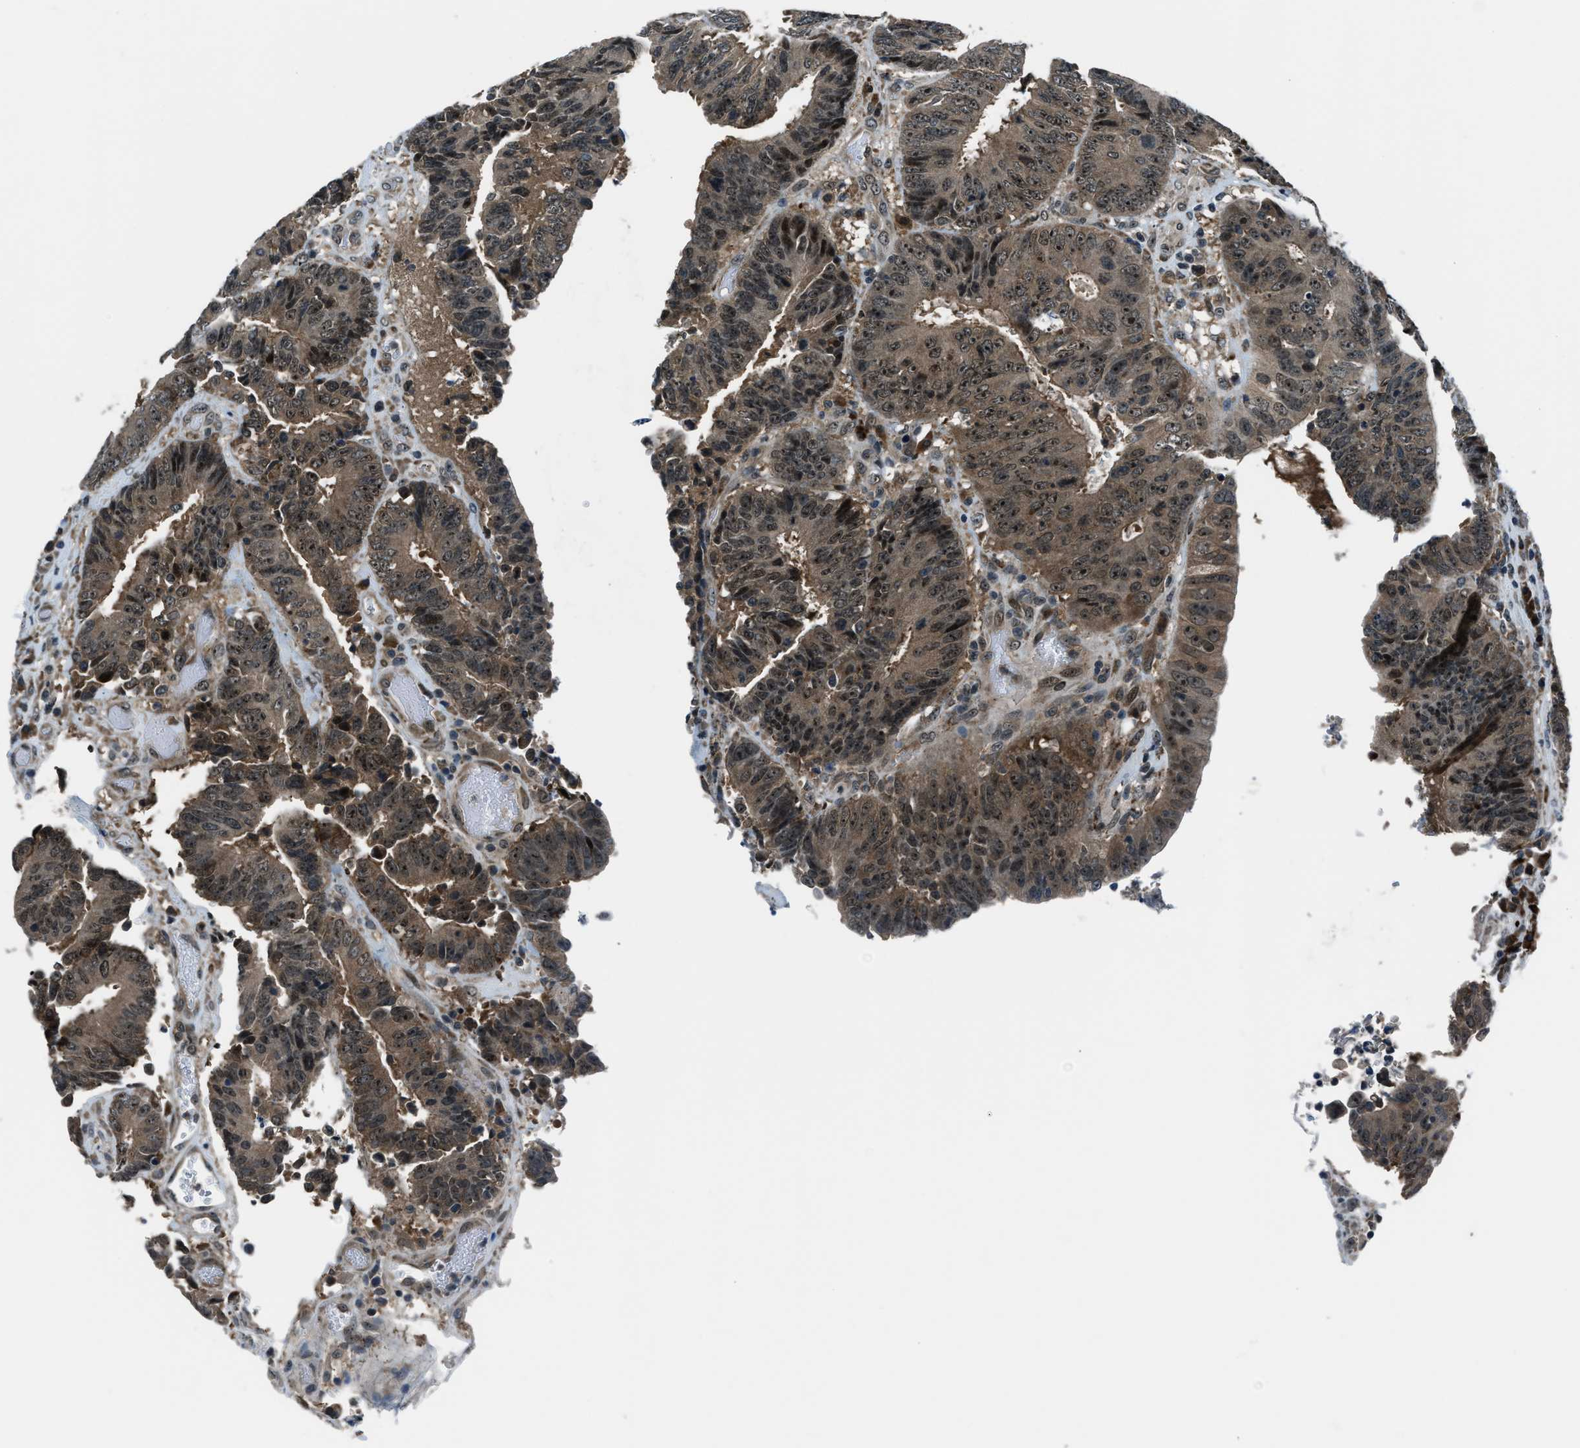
{"staining": {"intensity": "moderate", "quantity": ">75%", "location": "cytoplasmic/membranous,nuclear"}, "tissue": "colorectal cancer", "cell_type": "Tumor cells", "image_type": "cancer", "snomed": [{"axis": "morphology", "description": "Adenocarcinoma, NOS"}, {"axis": "topography", "description": "Rectum"}], "caption": "Brown immunohistochemical staining in human adenocarcinoma (colorectal) displays moderate cytoplasmic/membranous and nuclear positivity in about >75% of tumor cells.", "gene": "ACTL9", "patient": {"sex": "male", "age": 72}}